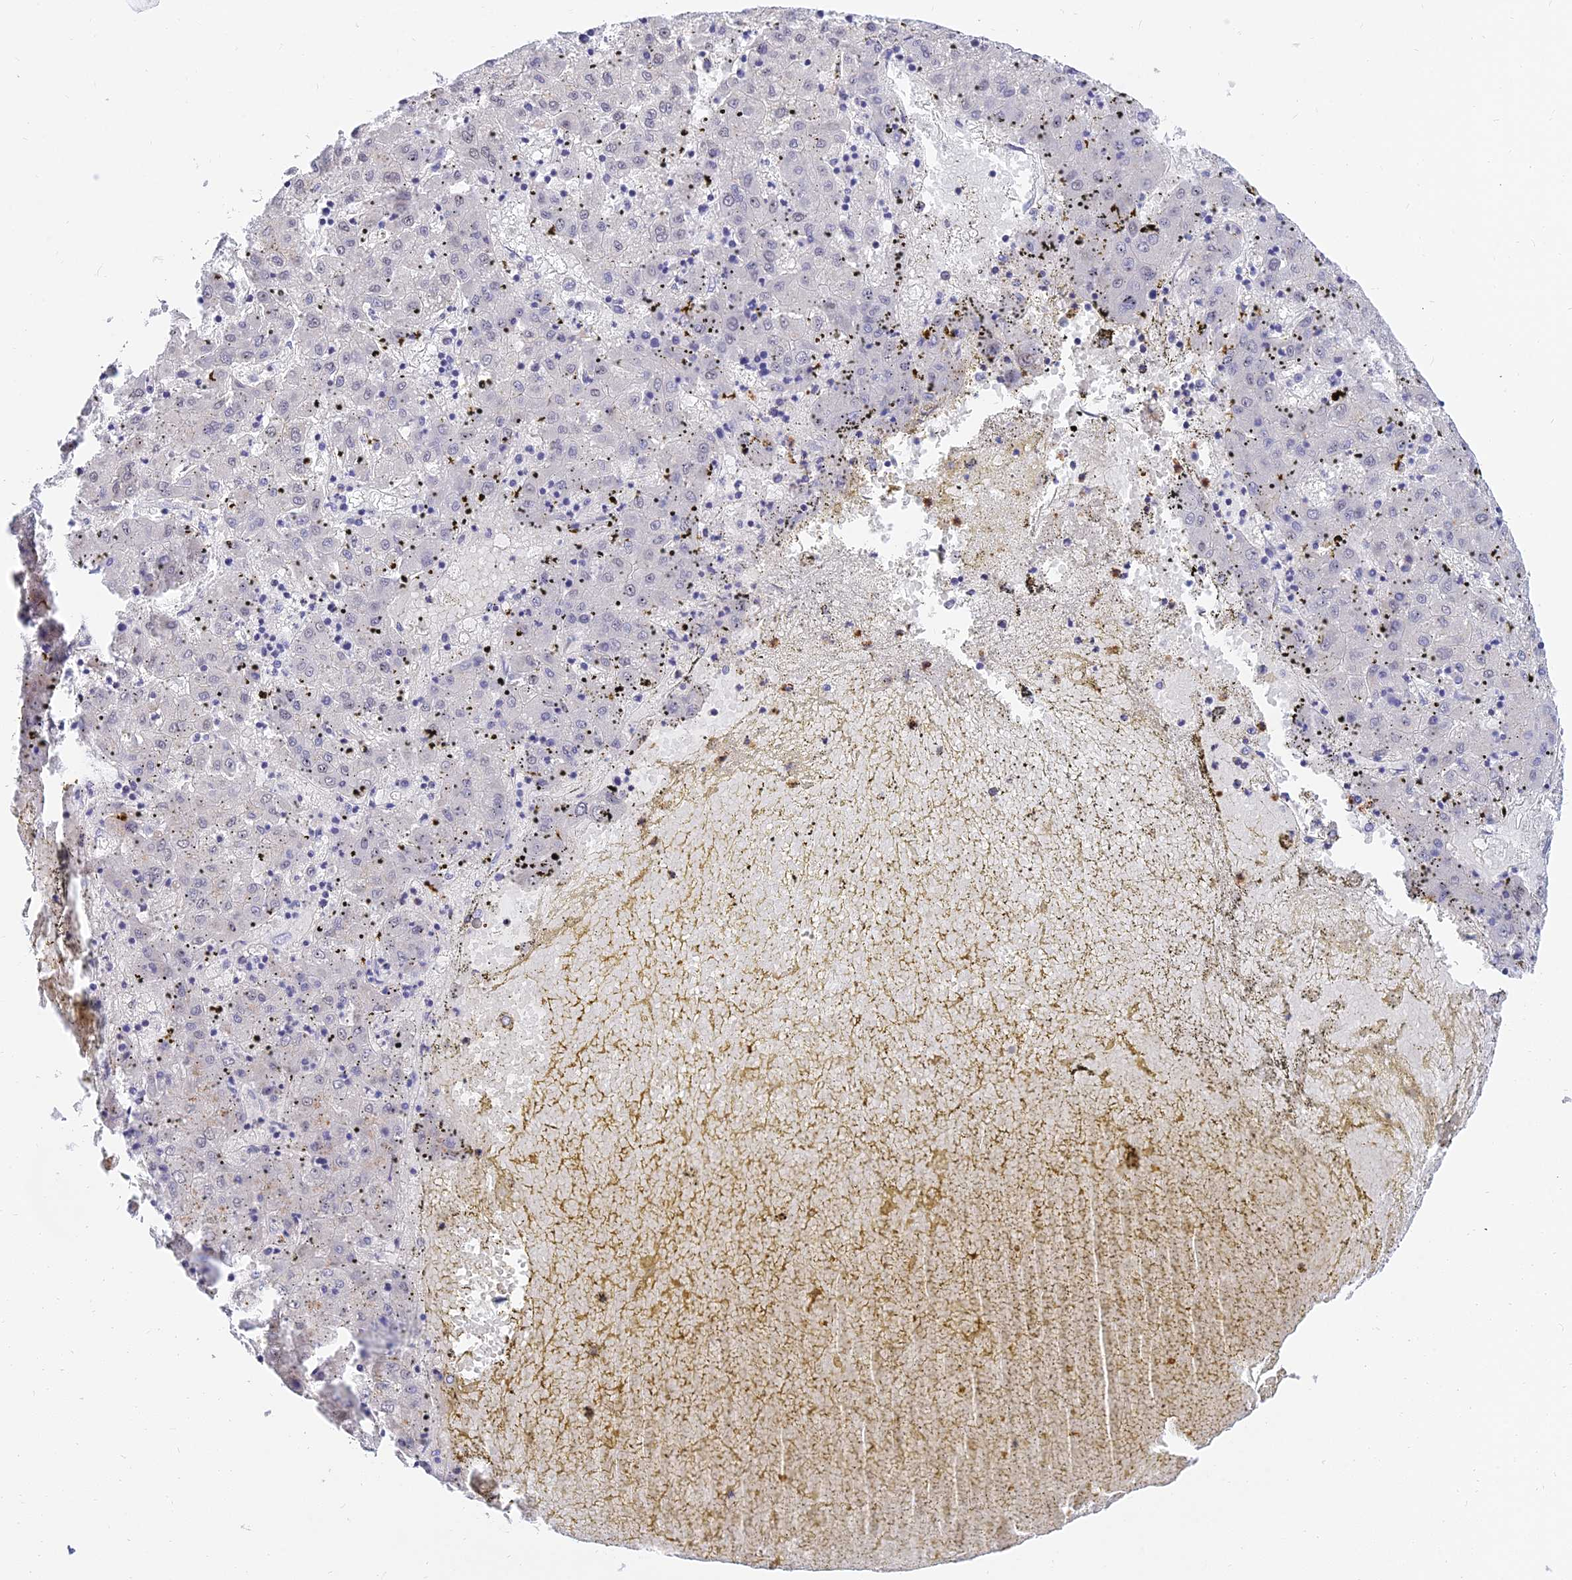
{"staining": {"intensity": "negative", "quantity": "none", "location": "none"}, "tissue": "liver cancer", "cell_type": "Tumor cells", "image_type": "cancer", "snomed": [{"axis": "morphology", "description": "Carcinoma, Hepatocellular, NOS"}, {"axis": "topography", "description": "Liver"}], "caption": "High magnification brightfield microscopy of hepatocellular carcinoma (liver) stained with DAB (3,3'-diaminobenzidine) (brown) and counterstained with hematoxylin (blue): tumor cells show no significant positivity. (Stains: DAB (3,3'-diaminobenzidine) immunohistochemistry with hematoxylin counter stain, Microscopy: brightfield microscopy at high magnification).", "gene": "VWC2L", "patient": {"sex": "male", "age": 72}}